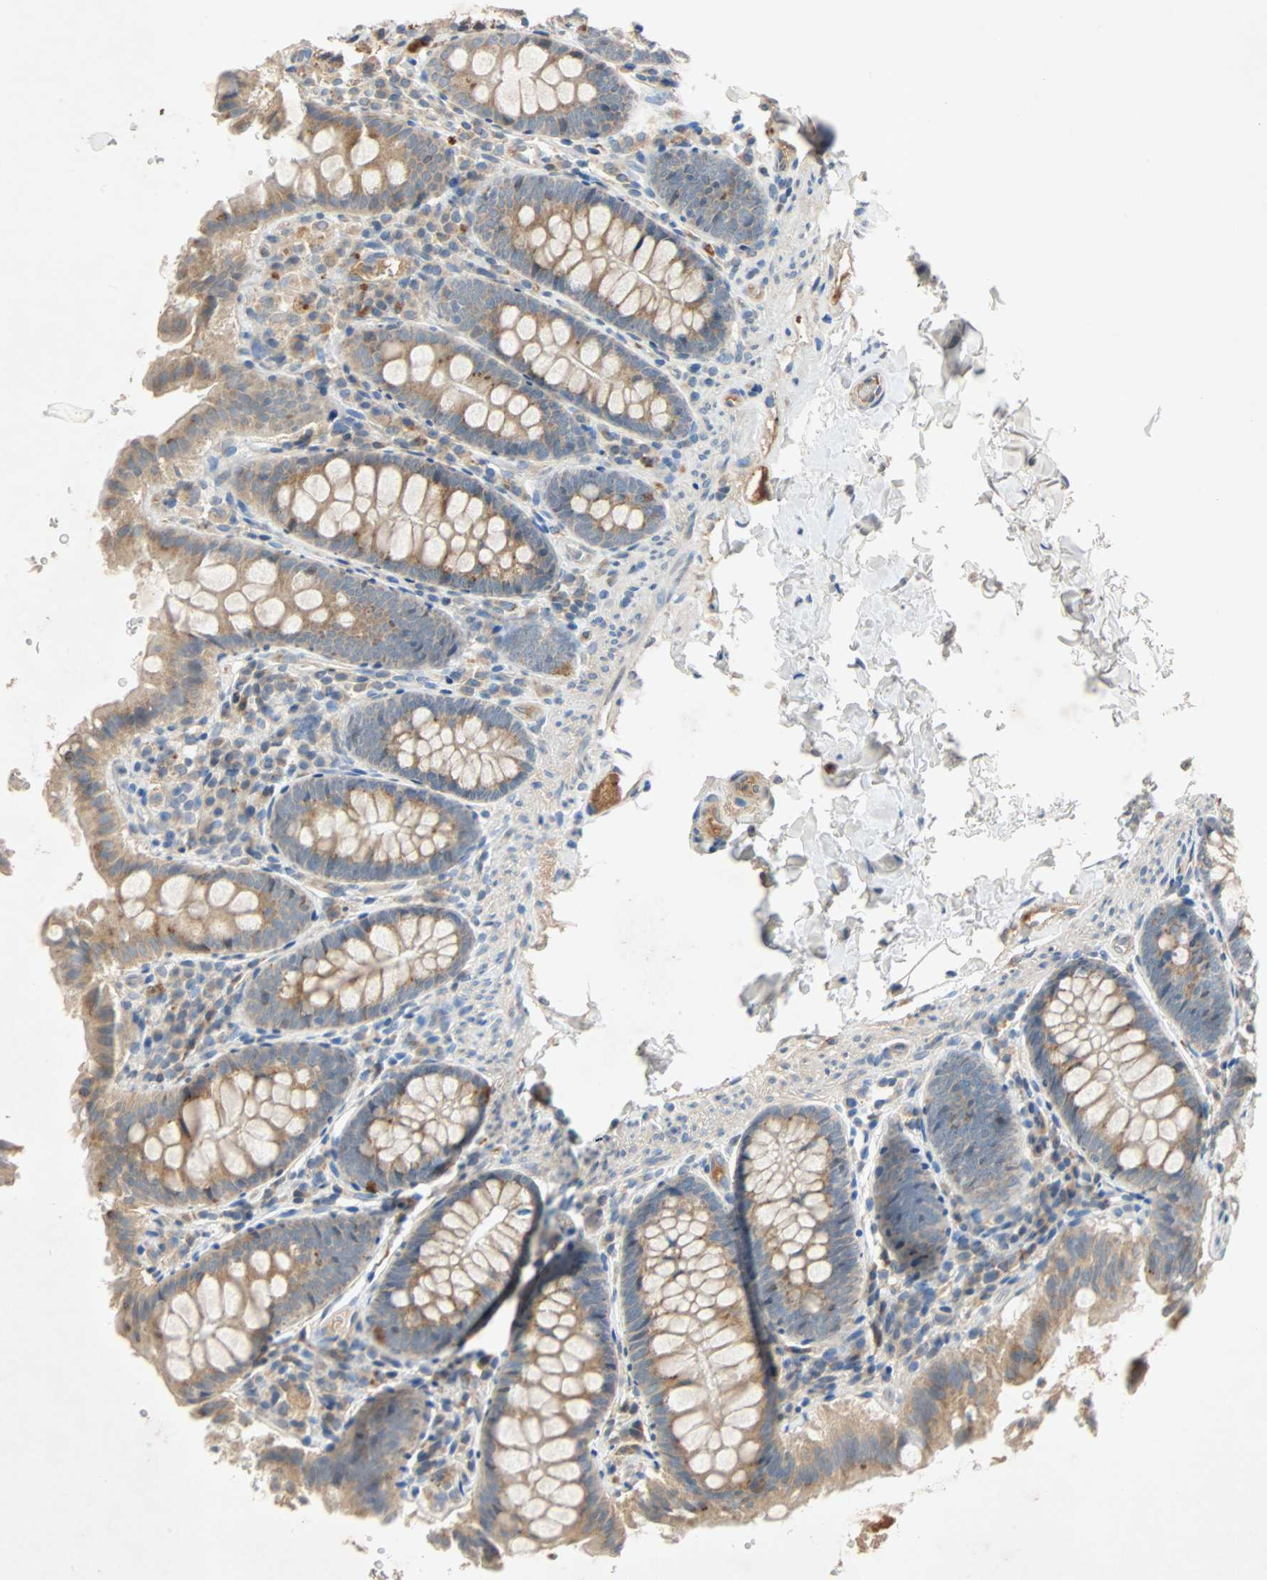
{"staining": {"intensity": "moderate", "quantity": ">75%", "location": "cytoplasmic/membranous"}, "tissue": "colon", "cell_type": "Endothelial cells", "image_type": "normal", "snomed": [{"axis": "morphology", "description": "Normal tissue, NOS"}, {"axis": "topography", "description": "Colon"}], "caption": "DAB (3,3'-diaminobenzidine) immunohistochemical staining of benign human colon shows moderate cytoplasmic/membranous protein expression in approximately >75% of endothelial cells. The staining was performed using DAB (3,3'-diaminobenzidine), with brown indicating positive protein expression. Nuclei are stained blue with hematoxylin.", "gene": "XYLT1", "patient": {"sex": "female", "age": 61}}